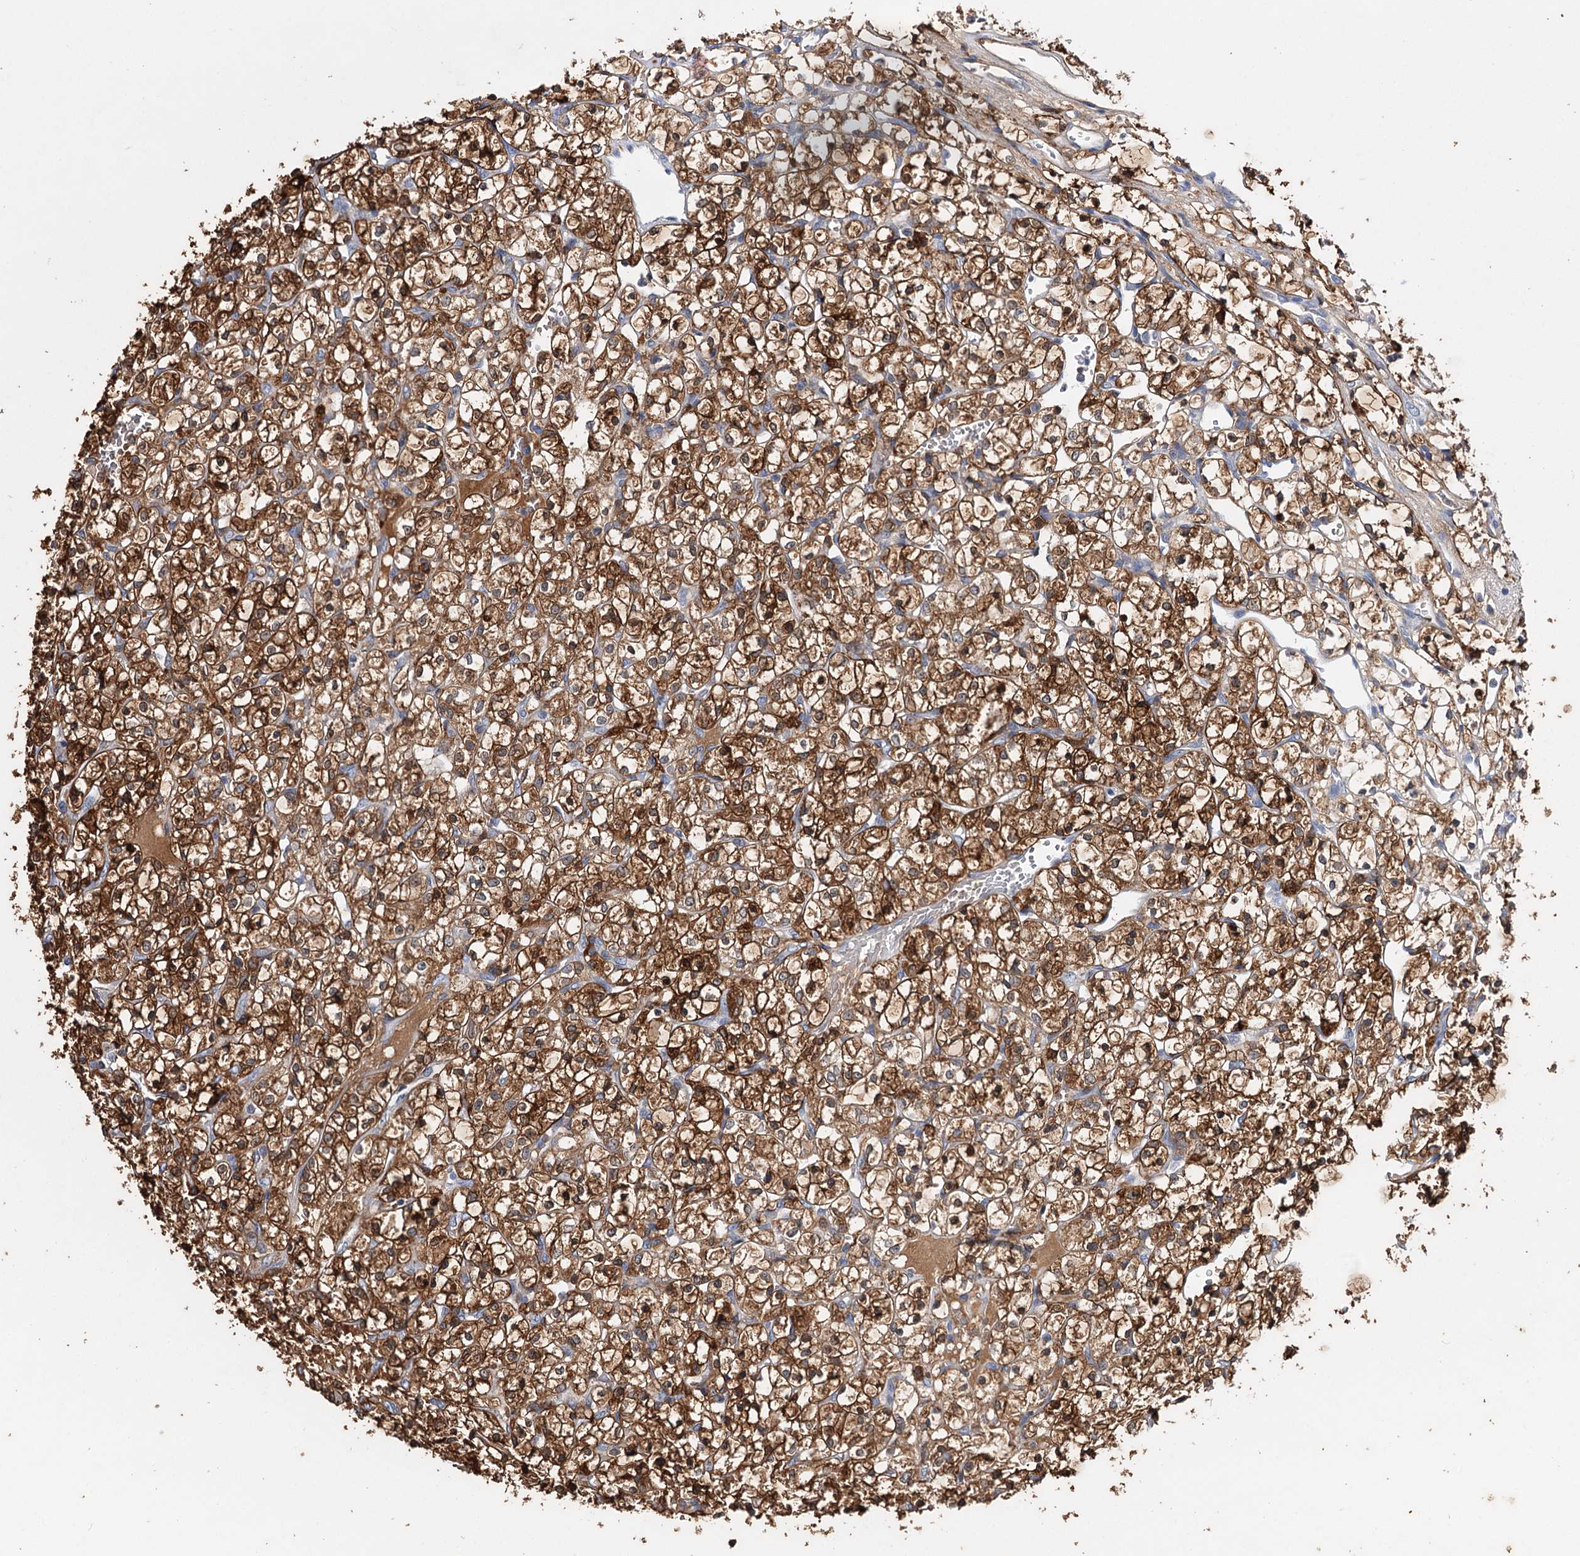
{"staining": {"intensity": "strong", "quantity": ">75%", "location": "cytoplasmic/membranous"}, "tissue": "renal cancer", "cell_type": "Tumor cells", "image_type": "cancer", "snomed": [{"axis": "morphology", "description": "Adenocarcinoma, NOS"}, {"axis": "topography", "description": "Kidney"}], "caption": "Tumor cells reveal high levels of strong cytoplasmic/membranous expression in about >75% of cells in adenocarcinoma (renal).", "gene": "CFAP46", "patient": {"sex": "female", "age": 69}}